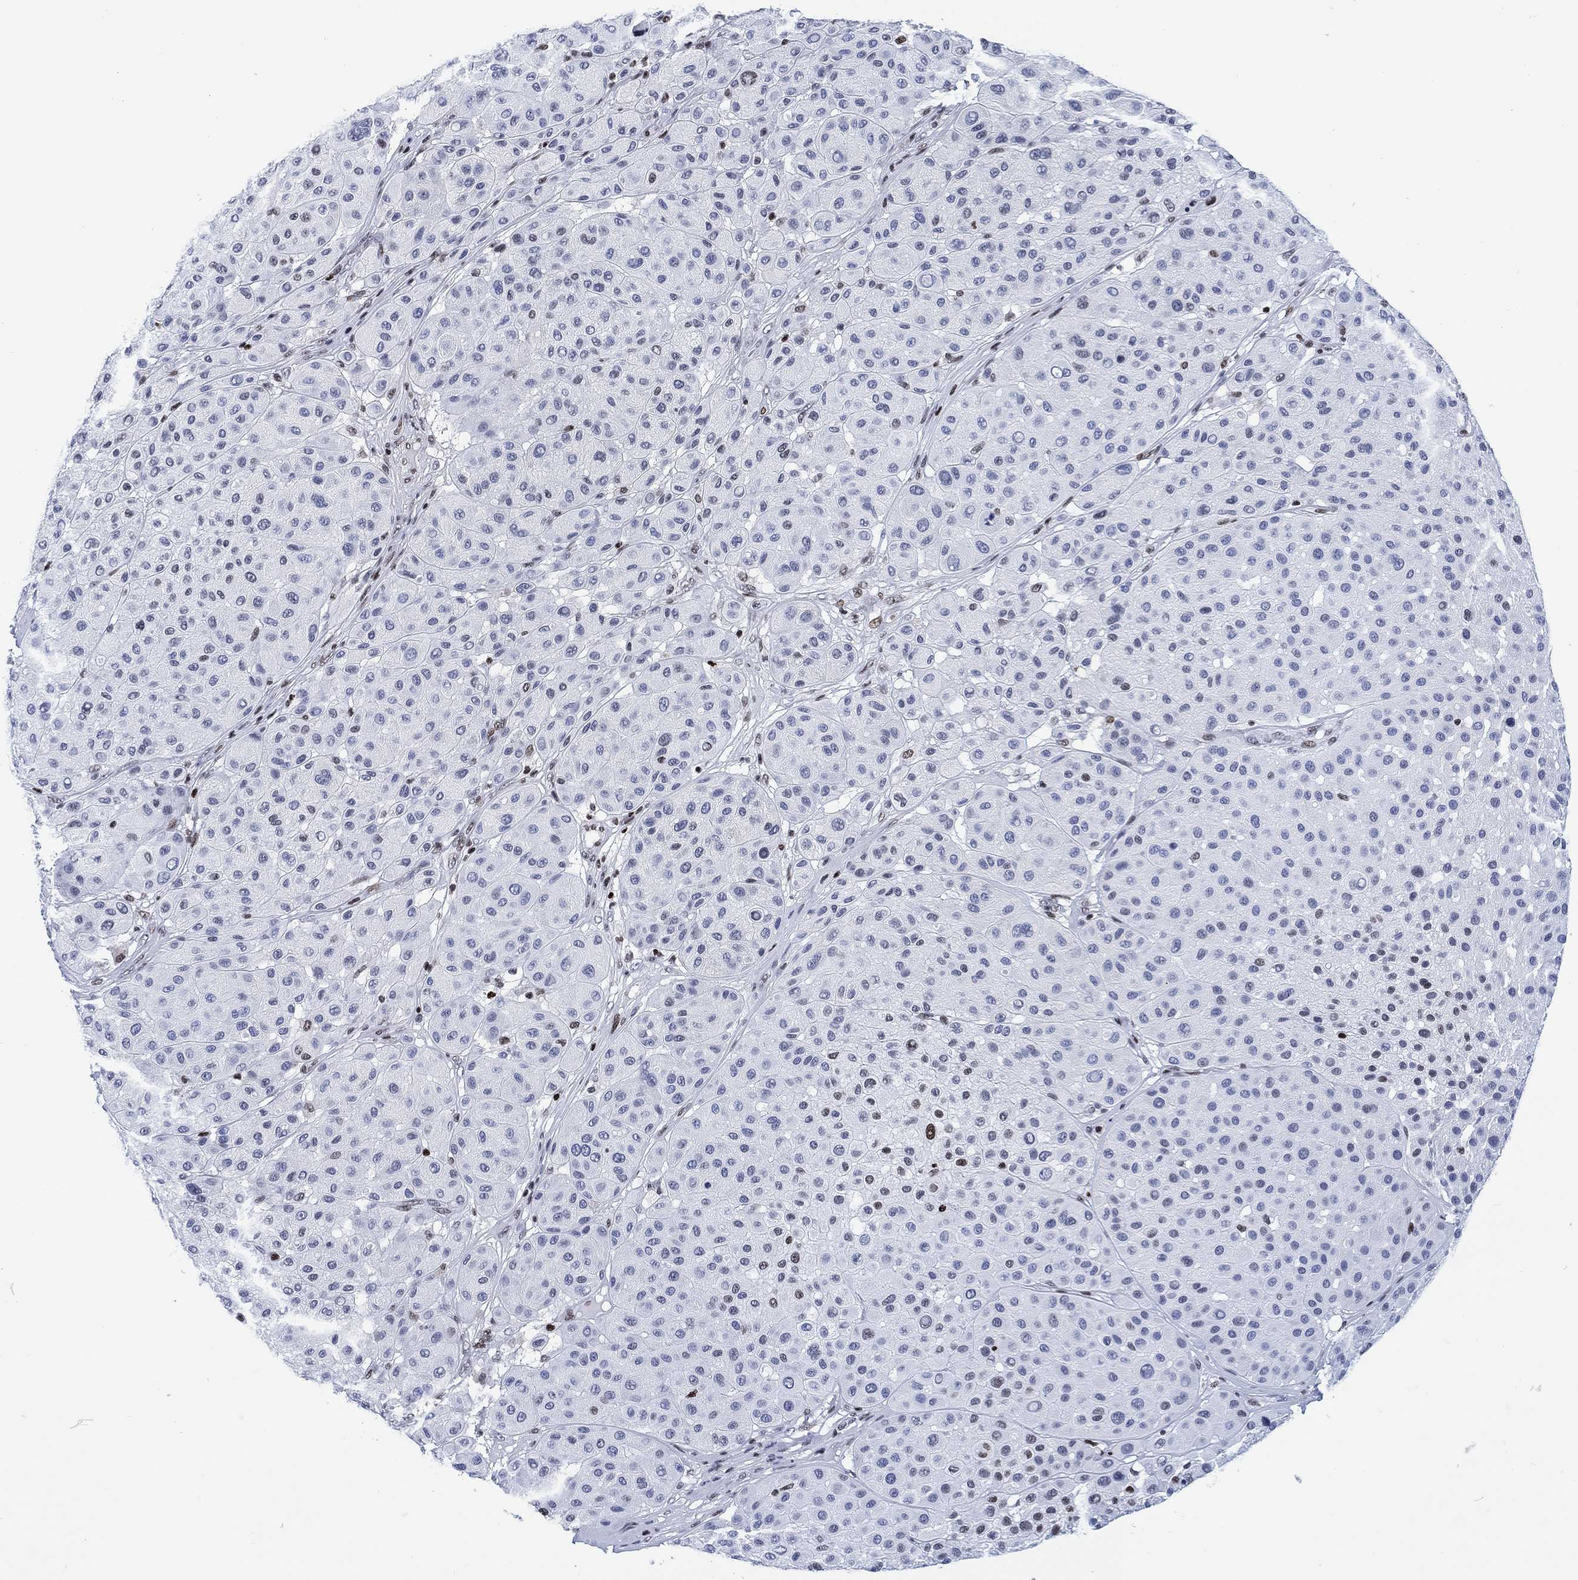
{"staining": {"intensity": "negative", "quantity": "none", "location": "none"}, "tissue": "melanoma", "cell_type": "Tumor cells", "image_type": "cancer", "snomed": [{"axis": "morphology", "description": "Malignant melanoma, Metastatic site"}, {"axis": "topography", "description": "Smooth muscle"}], "caption": "Immunohistochemistry (IHC) micrograph of human malignant melanoma (metastatic site) stained for a protein (brown), which exhibits no staining in tumor cells.", "gene": "H1-10", "patient": {"sex": "male", "age": 41}}